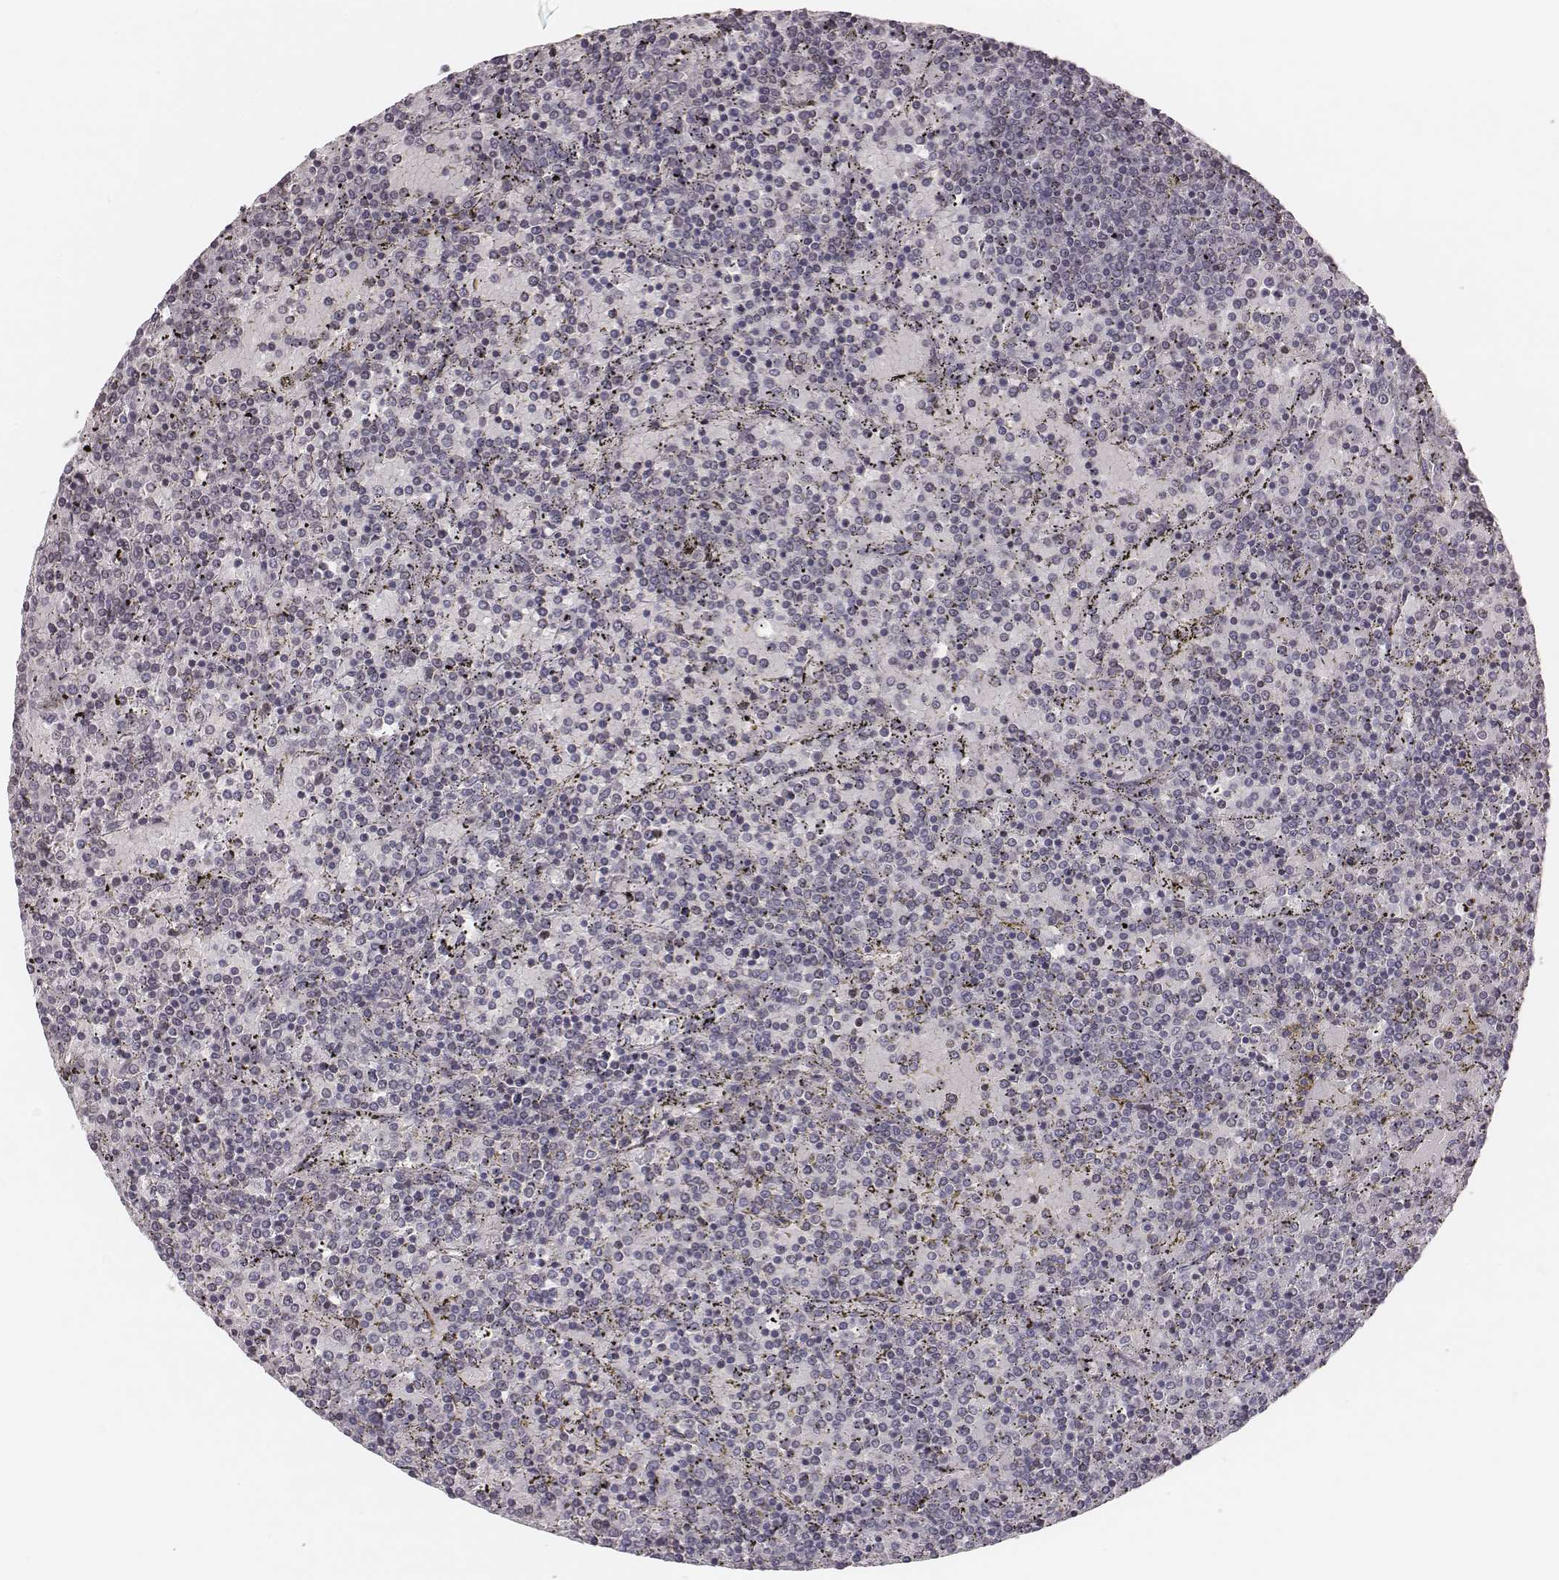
{"staining": {"intensity": "negative", "quantity": "none", "location": "none"}, "tissue": "lymphoma", "cell_type": "Tumor cells", "image_type": "cancer", "snomed": [{"axis": "morphology", "description": "Malignant lymphoma, non-Hodgkin's type, Low grade"}, {"axis": "topography", "description": "Spleen"}], "caption": "The immunohistochemistry photomicrograph has no significant positivity in tumor cells of lymphoma tissue.", "gene": "TLX3", "patient": {"sex": "female", "age": 77}}